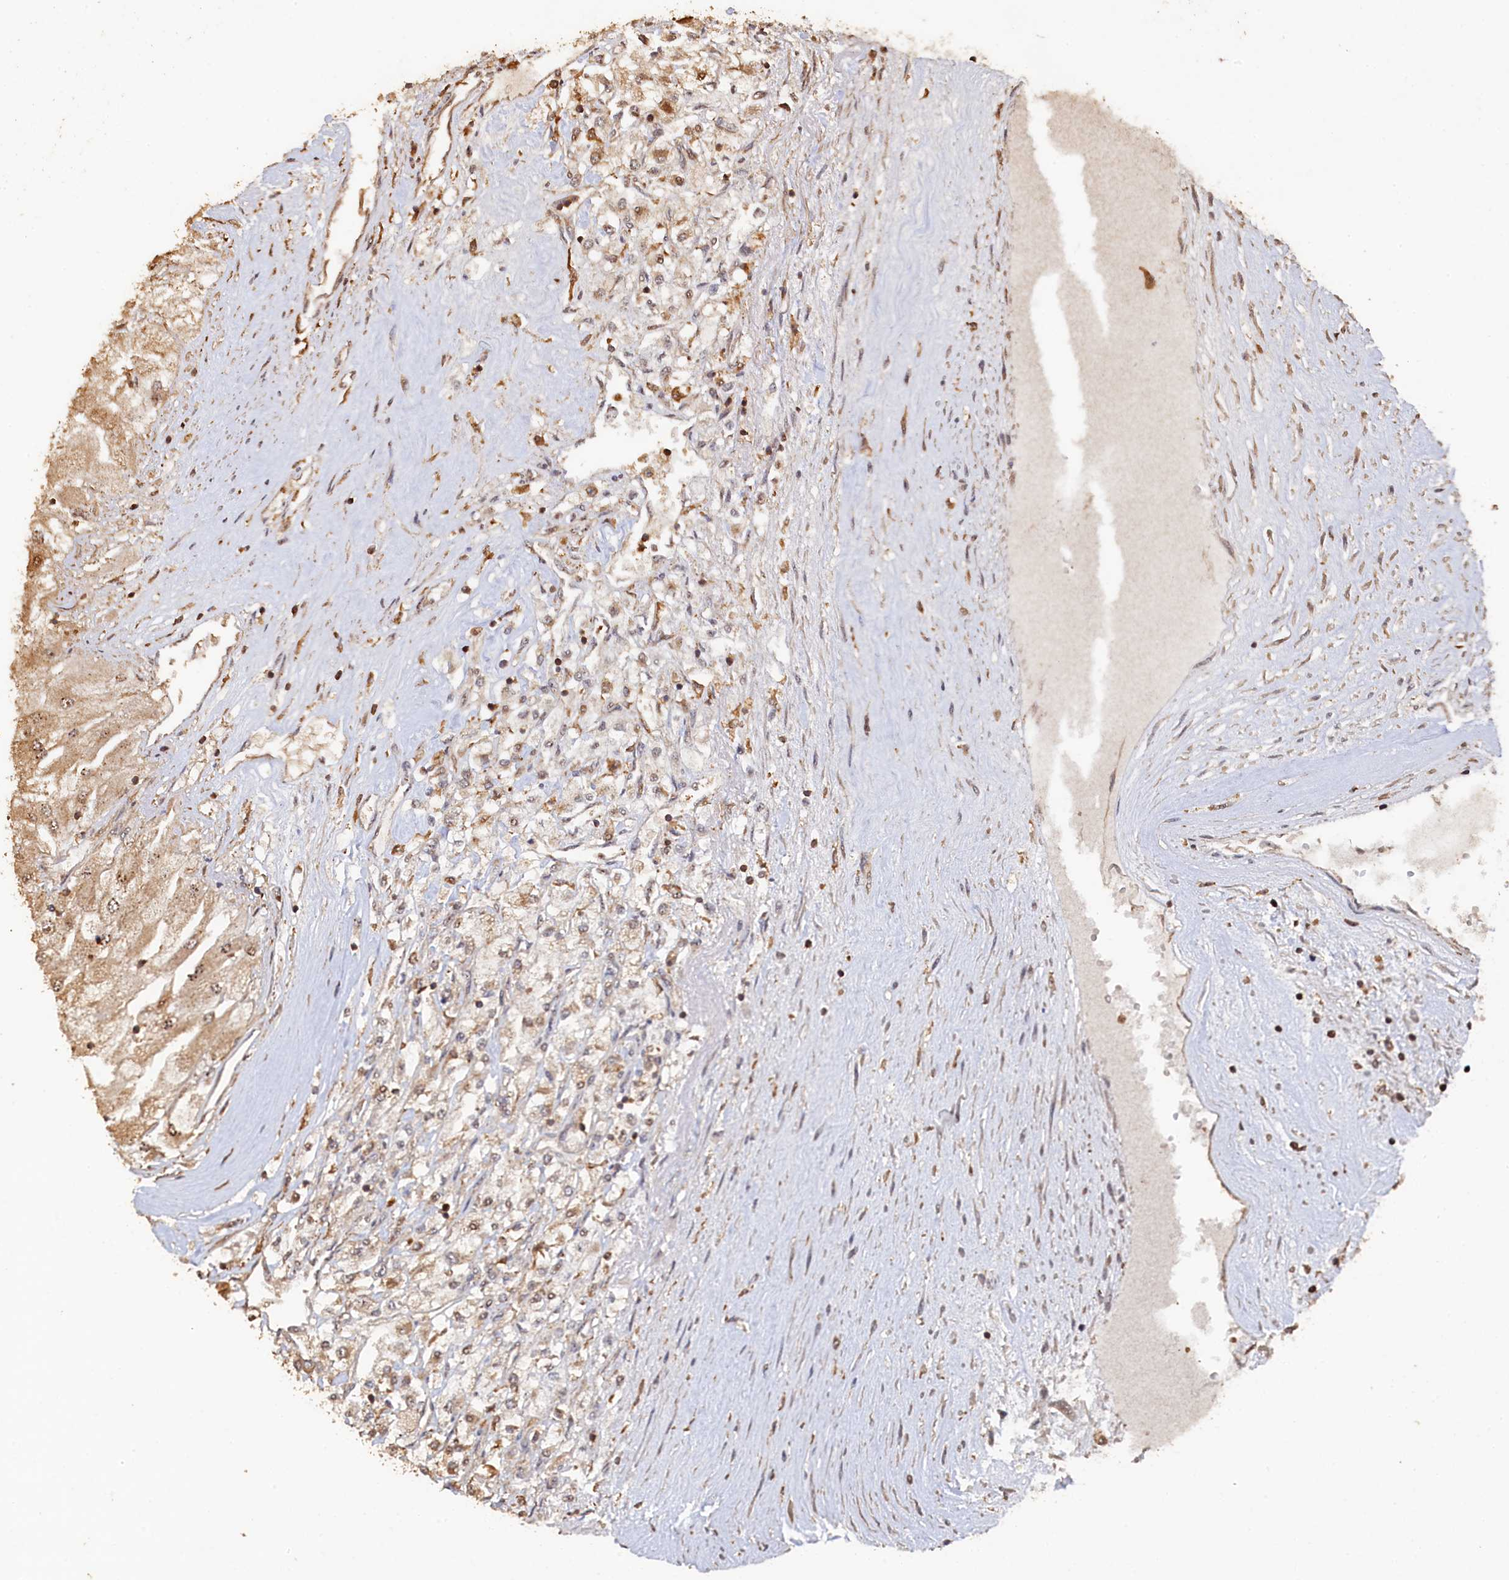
{"staining": {"intensity": "weak", "quantity": ">75%", "location": "cytoplasmic/membranous"}, "tissue": "renal cancer", "cell_type": "Tumor cells", "image_type": "cancer", "snomed": [{"axis": "morphology", "description": "Adenocarcinoma, NOS"}, {"axis": "topography", "description": "Kidney"}], "caption": "Immunohistochemistry (IHC) (DAB) staining of adenocarcinoma (renal) reveals weak cytoplasmic/membranous protein expression in approximately >75% of tumor cells. (DAB = brown stain, brightfield microscopy at high magnification).", "gene": "PIGN", "patient": {"sex": "male", "age": 80}}